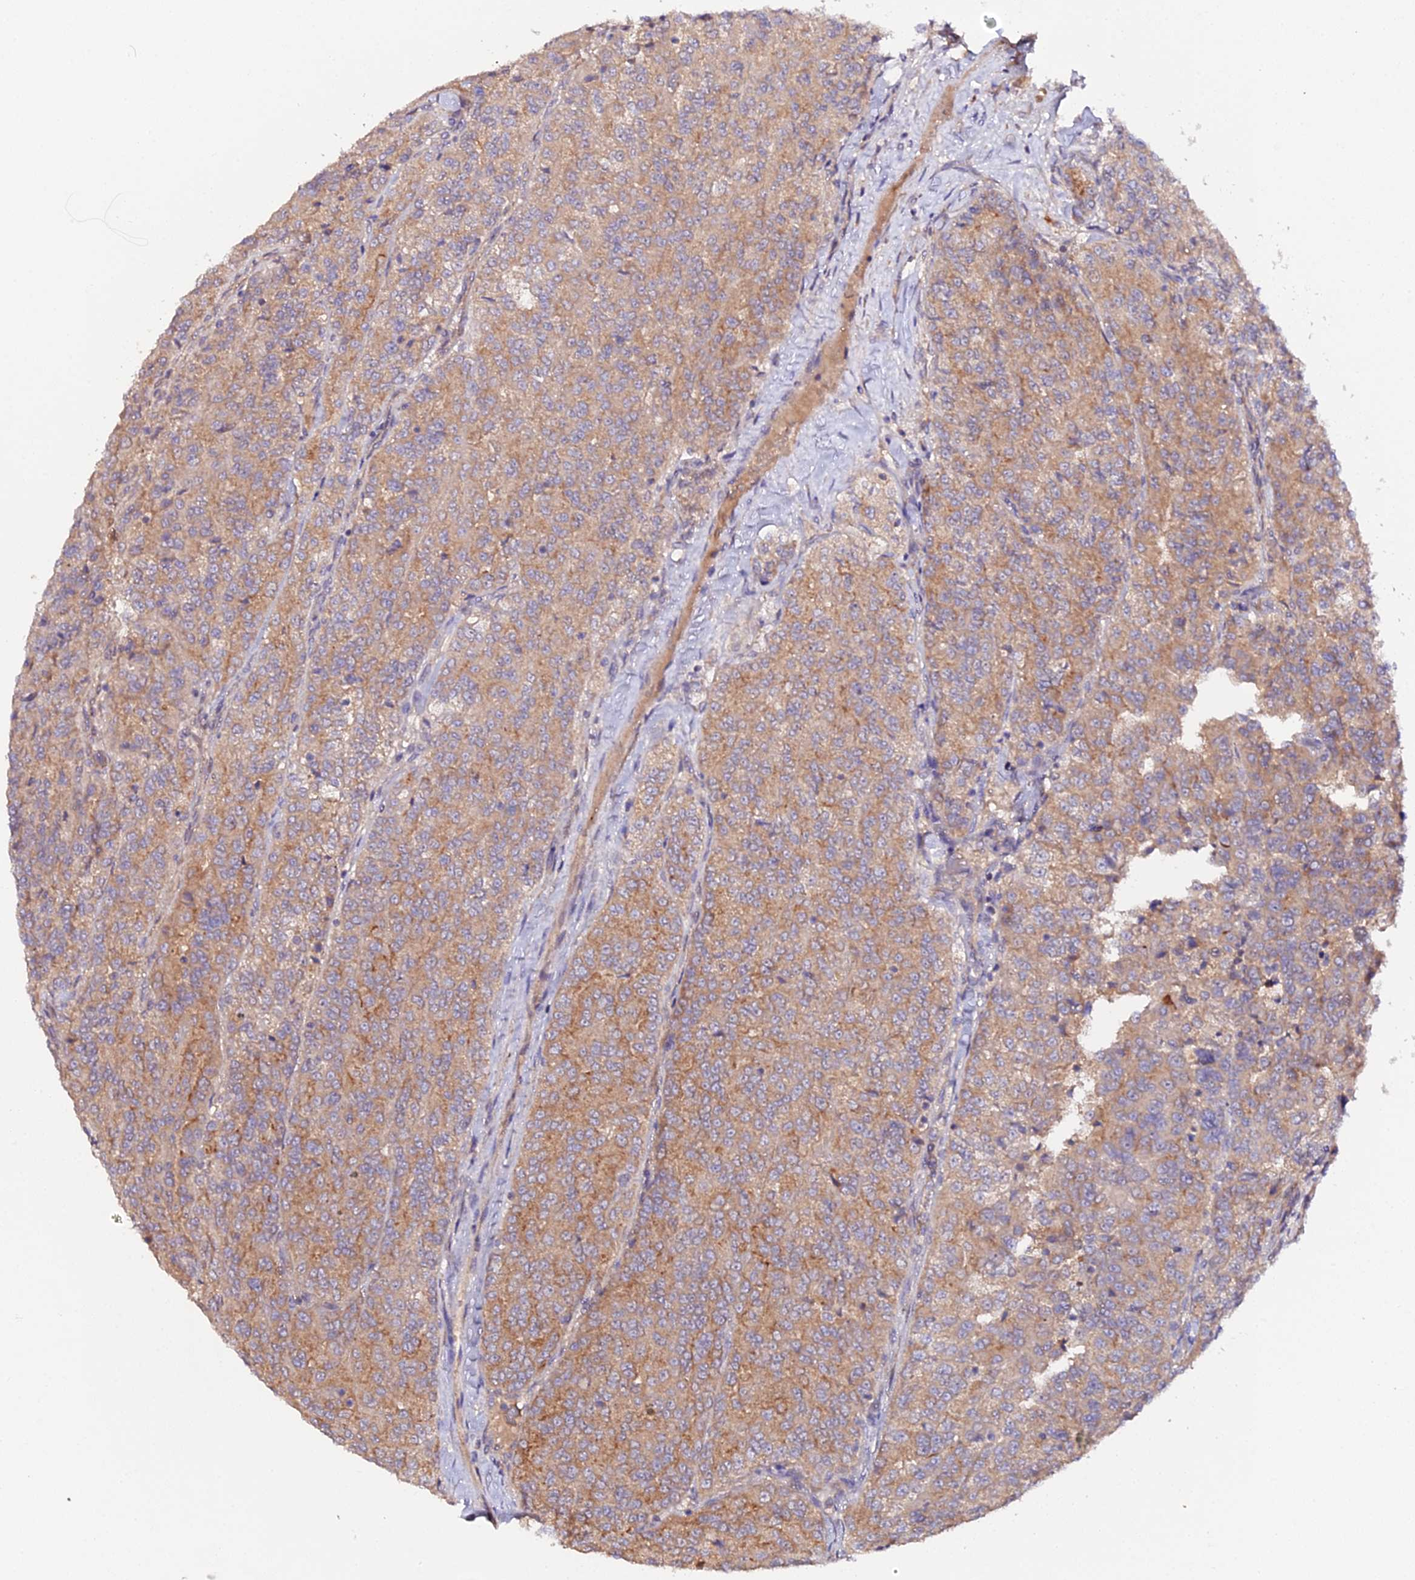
{"staining": {"intensity": "moderate", "quantity": ">75%", "location": "cytoplasmic/membranous"}, "tissue": "renal cancer", "cell_type": "Tumor cells", "image_type": "cancer", "snomed": [{"axis": "morphology", "description": "Adenocarcinoma, NOS"}, {"axis": "topography", "description": "Kidney"}], "caption": "Moderate cytoplasmic/membranous positivity for a protein is appreciated in approximately >75% of tumor cells of adenocarcinoma (renal) using IHC.", "gene": "TRIM26", "patient": {"sex": "female", "age": 63}}